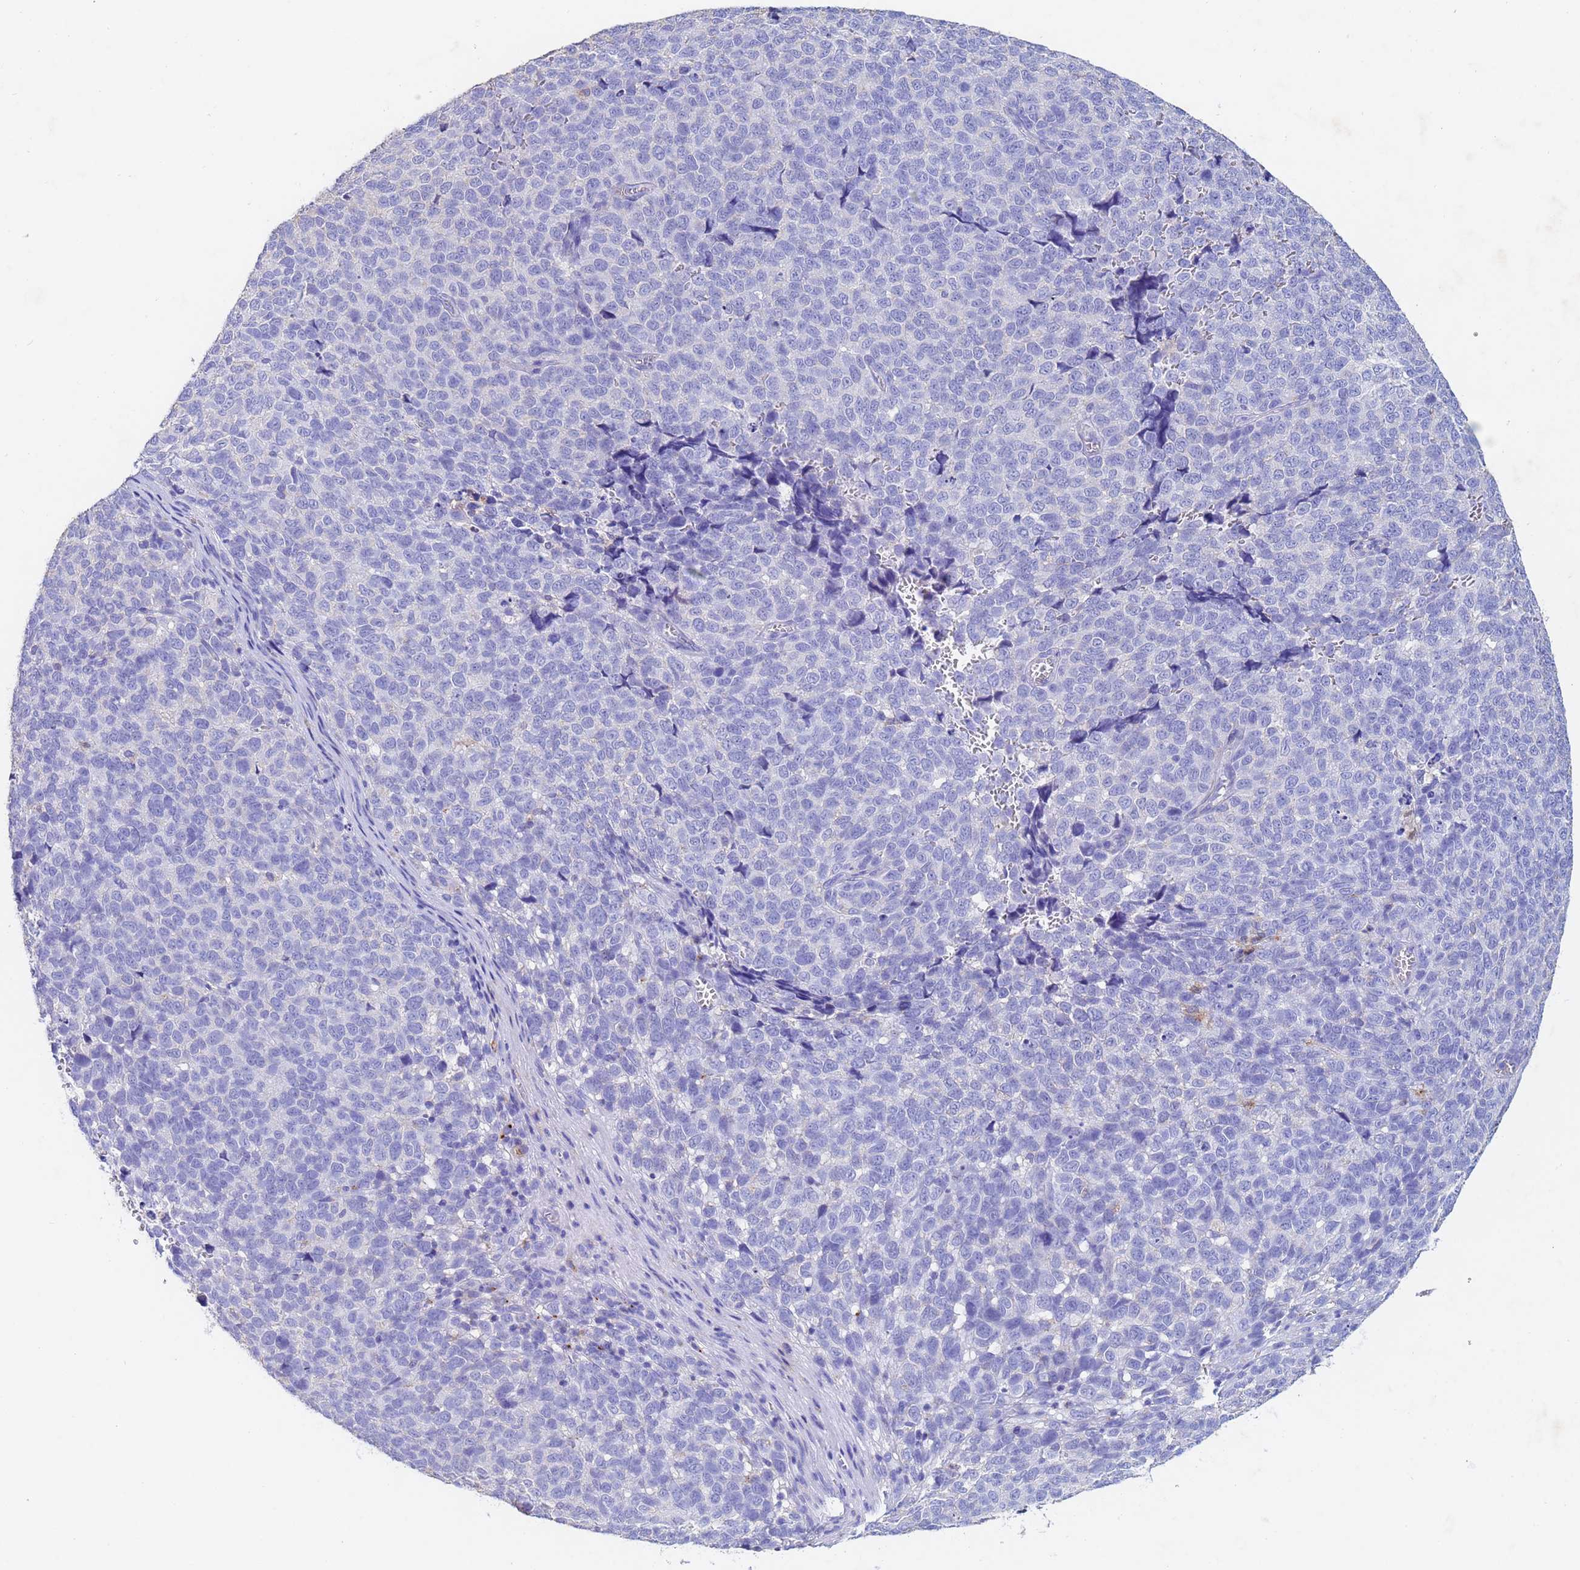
{"staining": {"intensity": "negative", "quantity": "none", "location": "none"}, "tissue": "melanoma", "cell_type": "Tumor cells", "image_type": "cancer", "snomed": [{"axis": "morphology", "description": "Malignant melanoma, NOS"}, {"axis": "topography", "description": "Nose, NOS"}], "caption": "Image shows no protein positivity in tumor cells of malignant melanoma tissue.", "gene": "CSTB", "patient": {"sex": "female", "age": 48}}